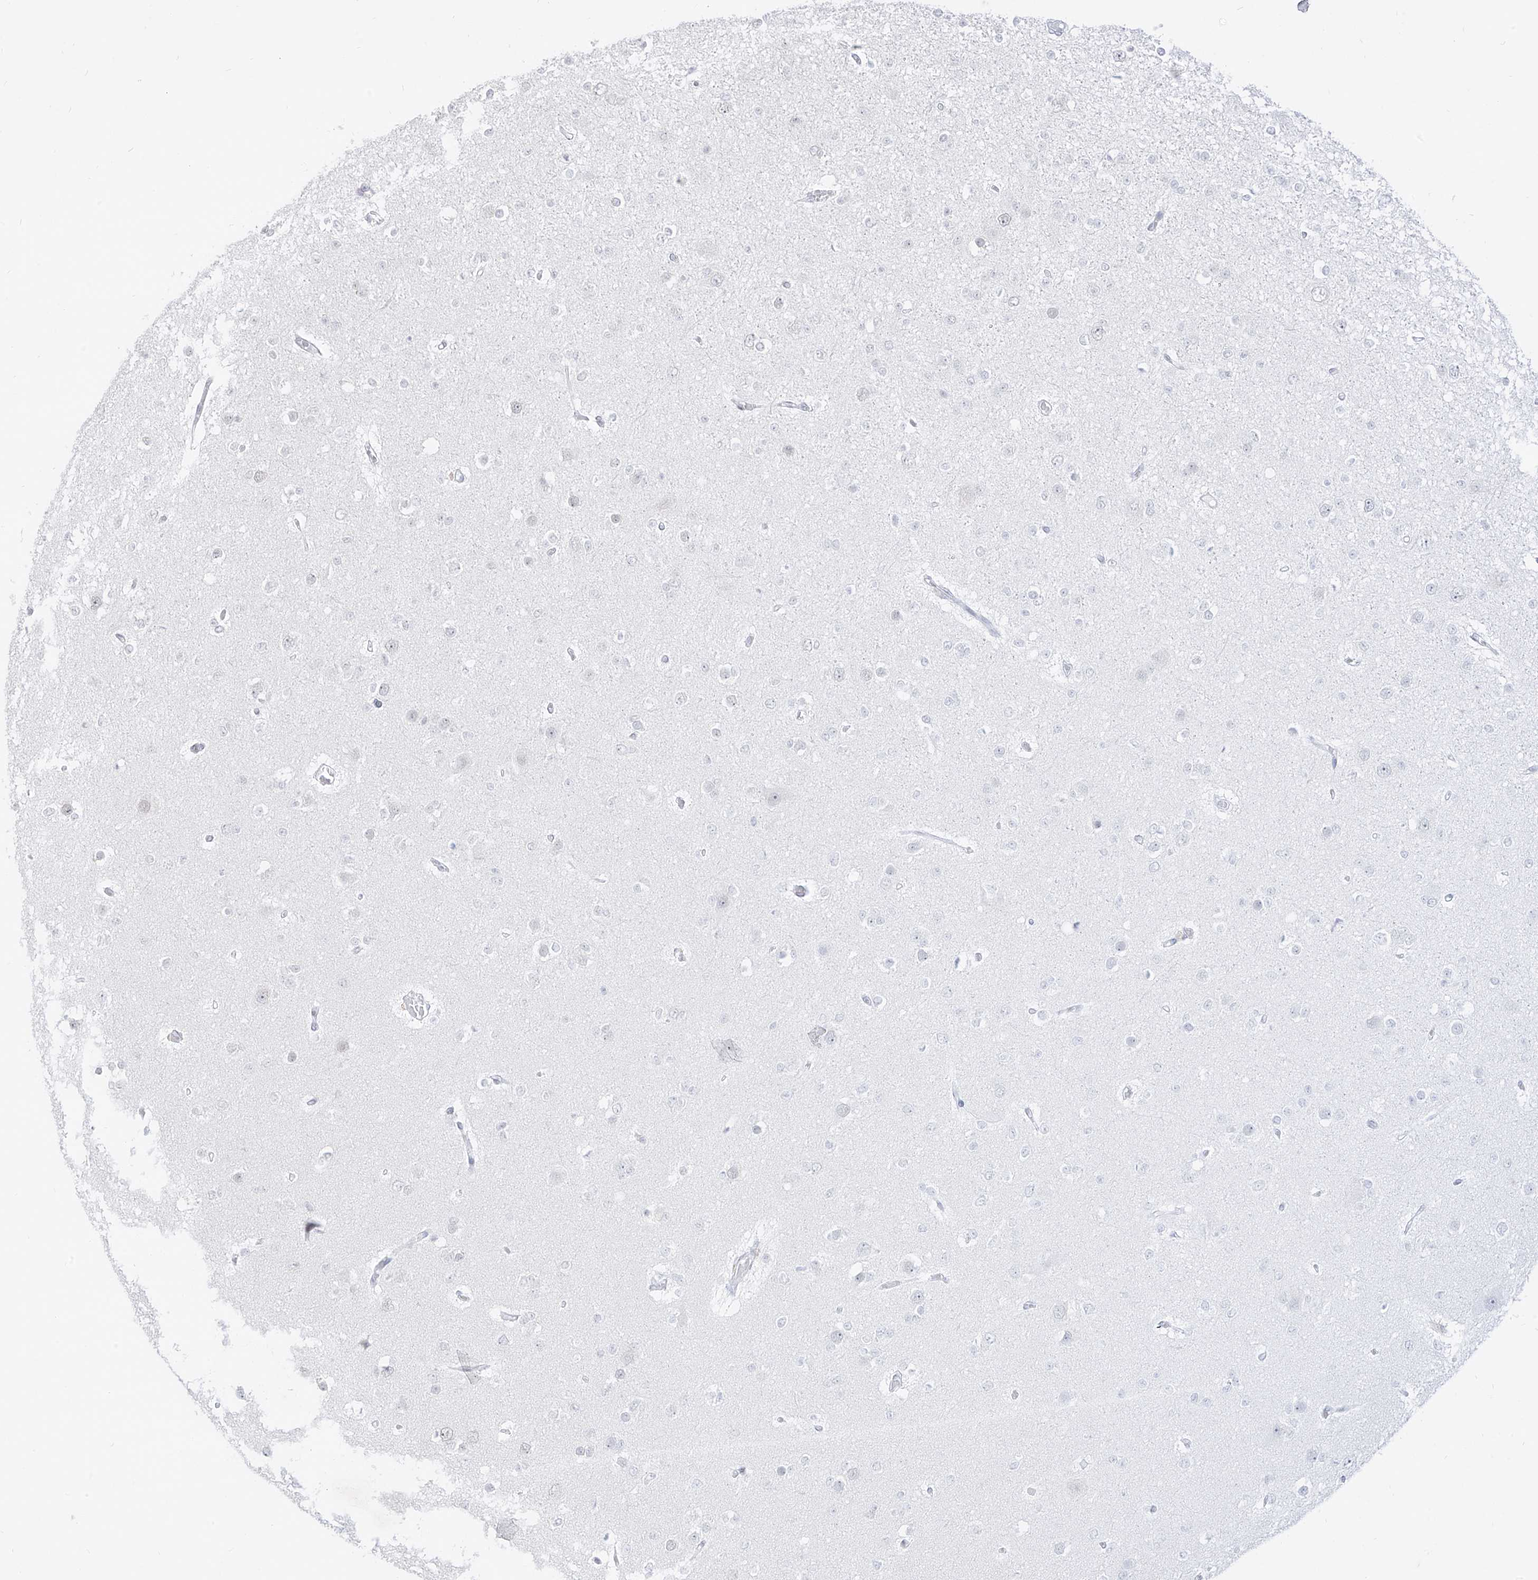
{"staining": {"intensity": "negative", "quantity": "none", "location": "none"}, "tissue": "glioma", "cell_type": "Tumor cells", "image_type": "cancer", "snomed": [{"axis": "morphology", "description": "Glioma, malignant, Low grade"}, {"axis": "topography", "description": "Brain"}], "caption": "Immunohistochemistry photomicrograph of neoplastic tissue: human glioma stained with DAB (3,3'-diaminobenzidine) shows no significant protein staining in tumor cells. (Immunohistochemistry (ihc), brightfield microscopy, high magnification).", "gene": "SUPT5H", "patient": {"sex": "female", "age": 22}}